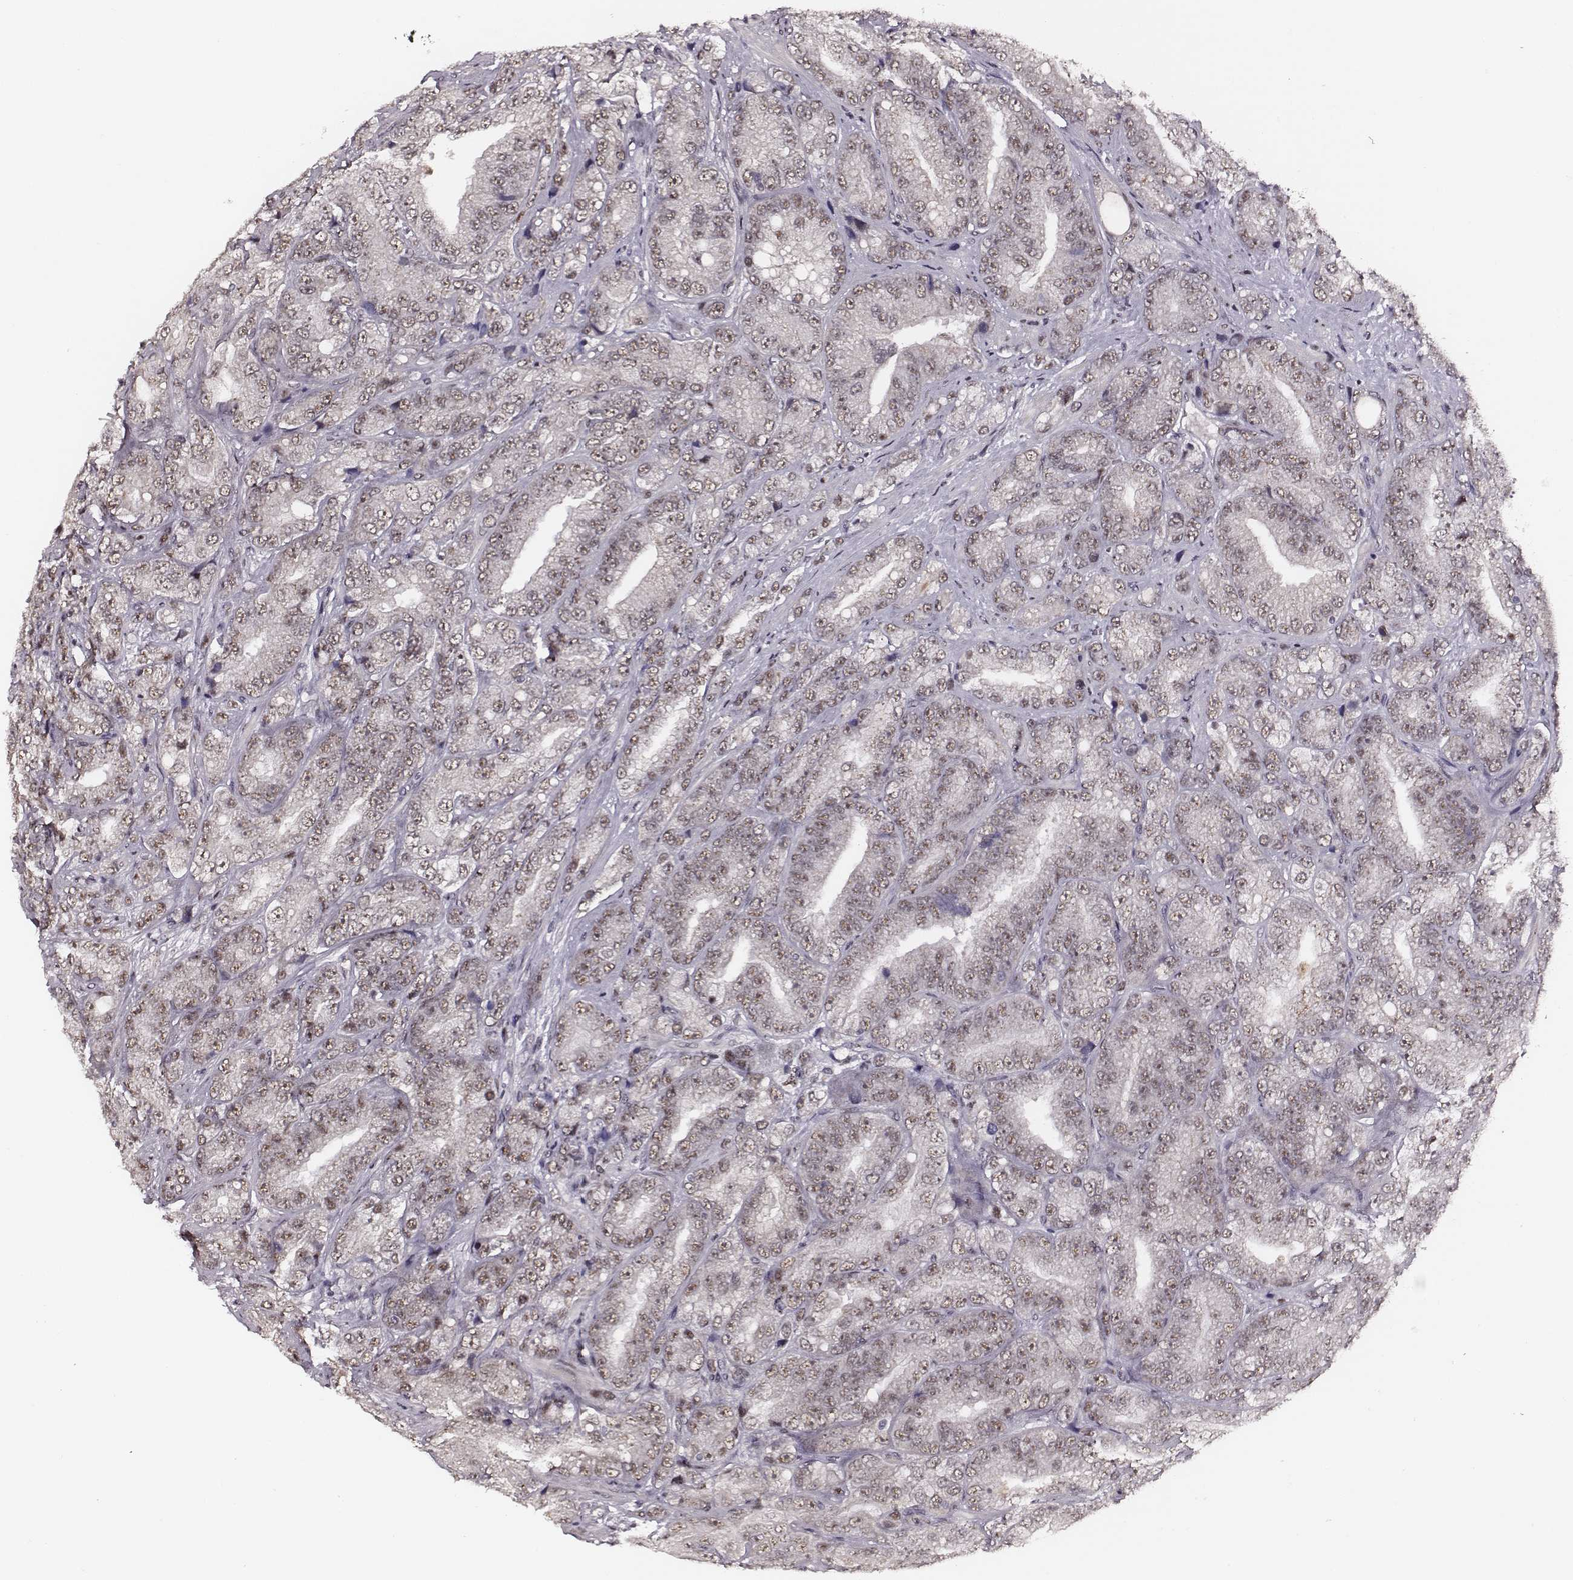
{"staining": {"intensity": "weak", "quantity": ">75%", "location": "nuclear"}, "tissue": "prostate cancer", "cell_type": "Tumor cells", "image_type": "cancer", "snomed": [{"axis": "morphology", "description": "Adenocarcinoma, NOS"}, {"axis": "topography", "description": "Prostate"}], "caption": "Prostate cancer (adenocarcinoma) tissue reveals weak nuclear expression in approximately >75% of tumor cells, visualized by immunohistochemistry.", "gene": "PPARA", "patient": {"sex": "male", "age": 63}}